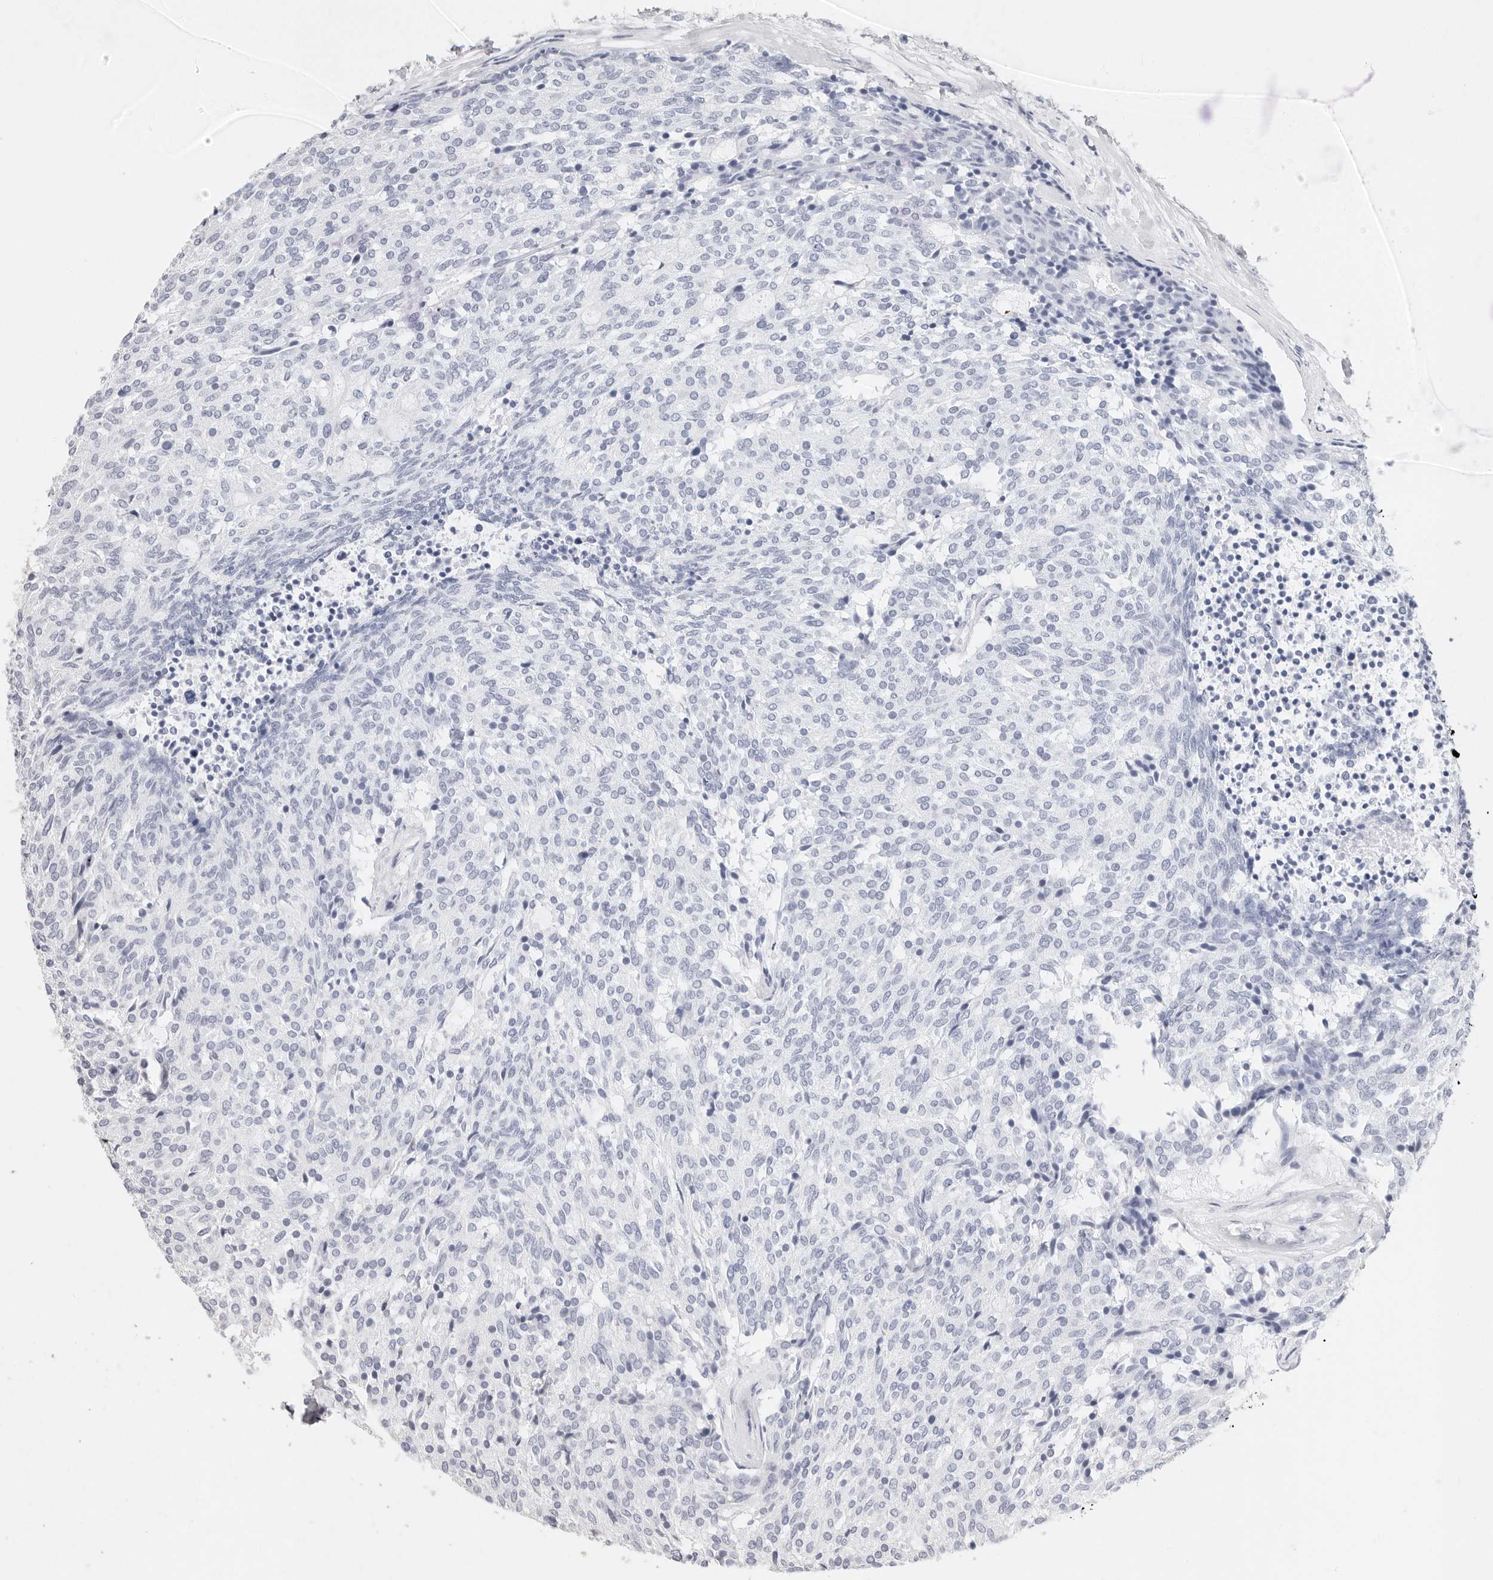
{"staining": {"intensity": "negative", "quantity": "none", "location": "none"}, "tissue": "carcinoid", "cell_type": "Tumor cells", "image_type": "cancer", "snomed": [{"axis": "morphology", "description": "Carcinoid, malignant, NOS"}, {"axis": "topography", "description": "Pancreas"}], "caption": "The histopathology image displays no significant expression in tumor cells of malignant carcinoid.", "gene": "KIF9", "patient": {"sex": "female", "age": 54}}